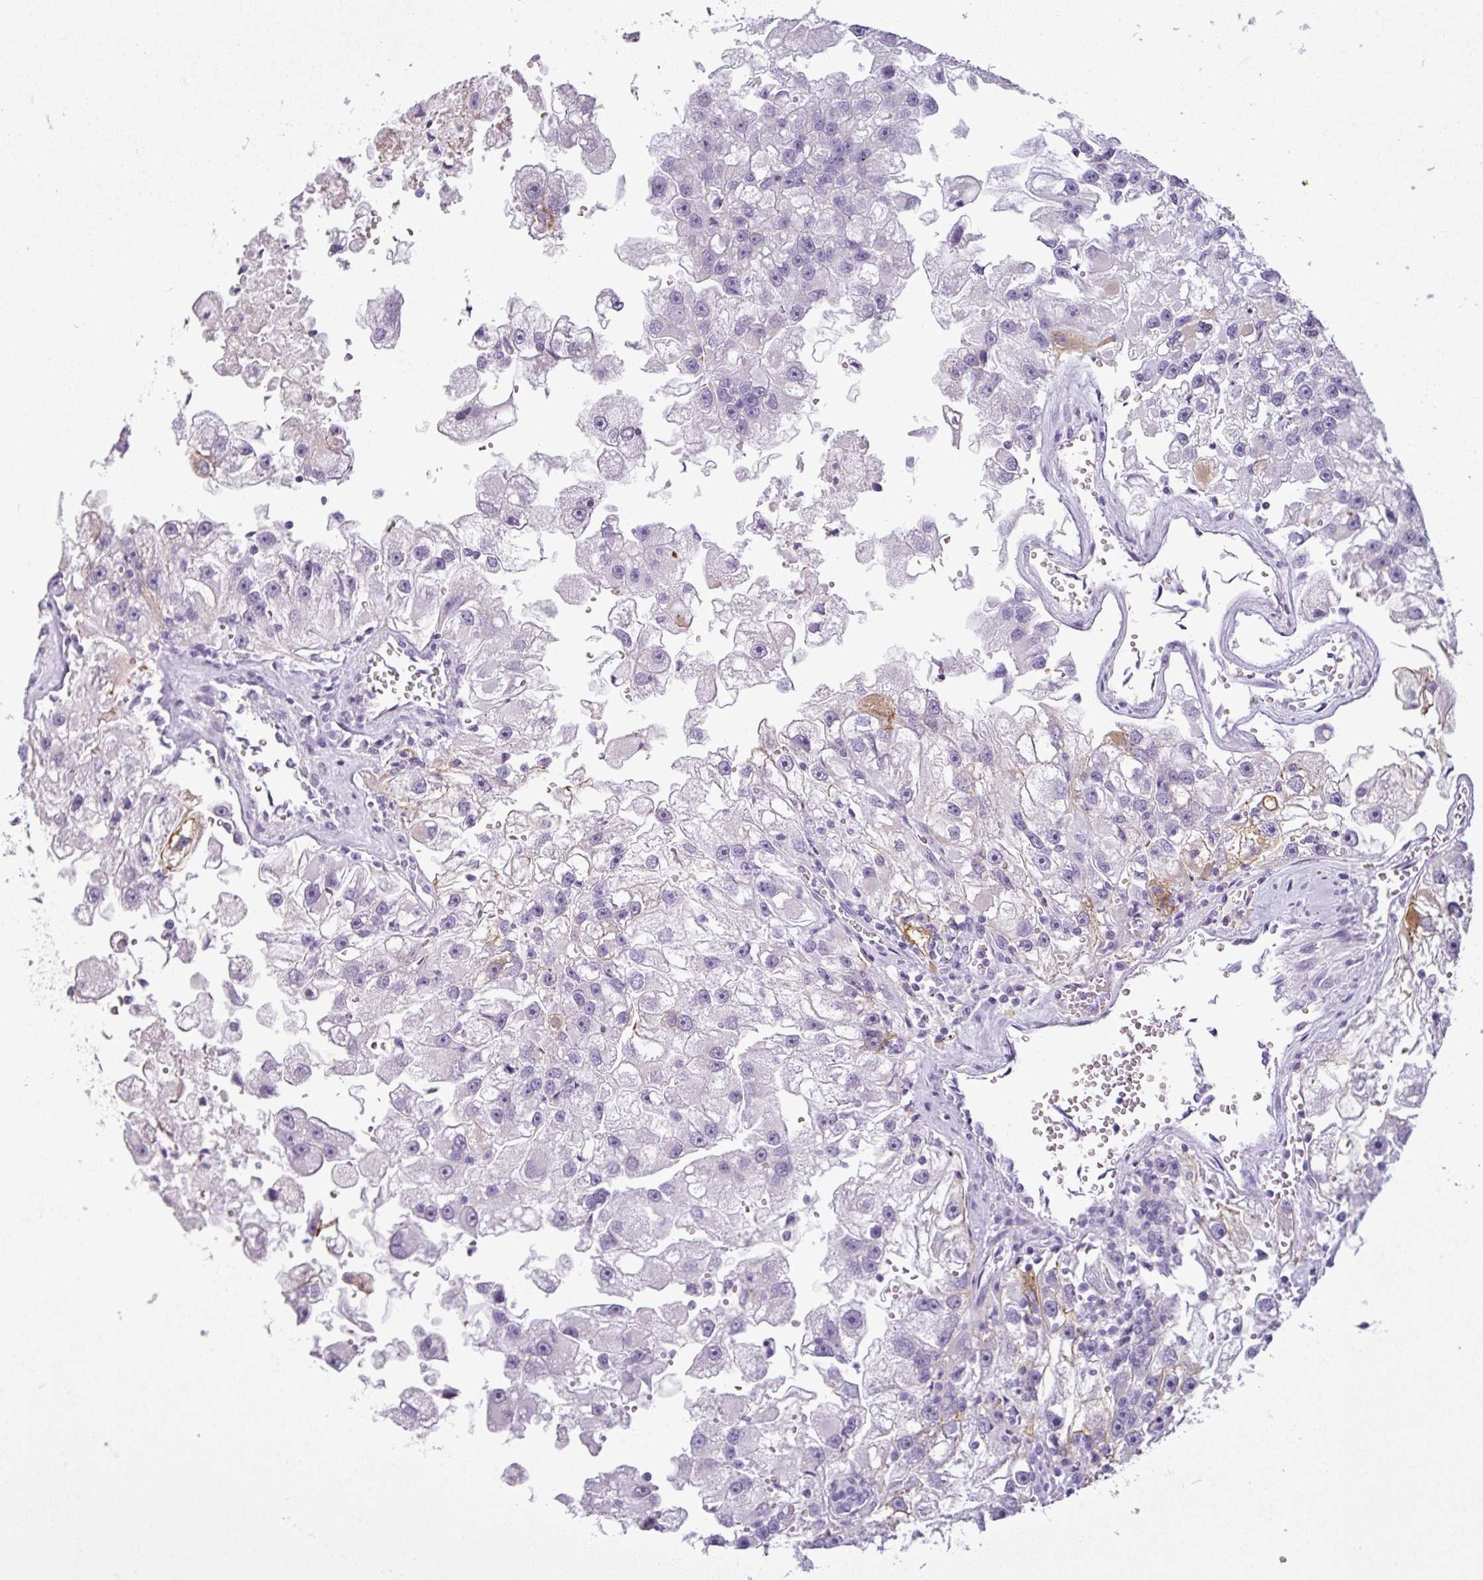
{"staining": {"intensity": "negative", "quantity": "none", "location": "none"}, "tissue": "renal cancer", "cell_type": "Tumor cells", "image_type": "cancer", "snomed": [{"axis": "morphology", "description": "Adenocarcinoma, NOS"}, {"axis": "topography", "description": "Kidney"}], "caption": "Tumor cells are negative for protein expression in human renal adenocarcinoma.", "gene": "CDH16", "patient": {"sex": "male", "age": 63}}